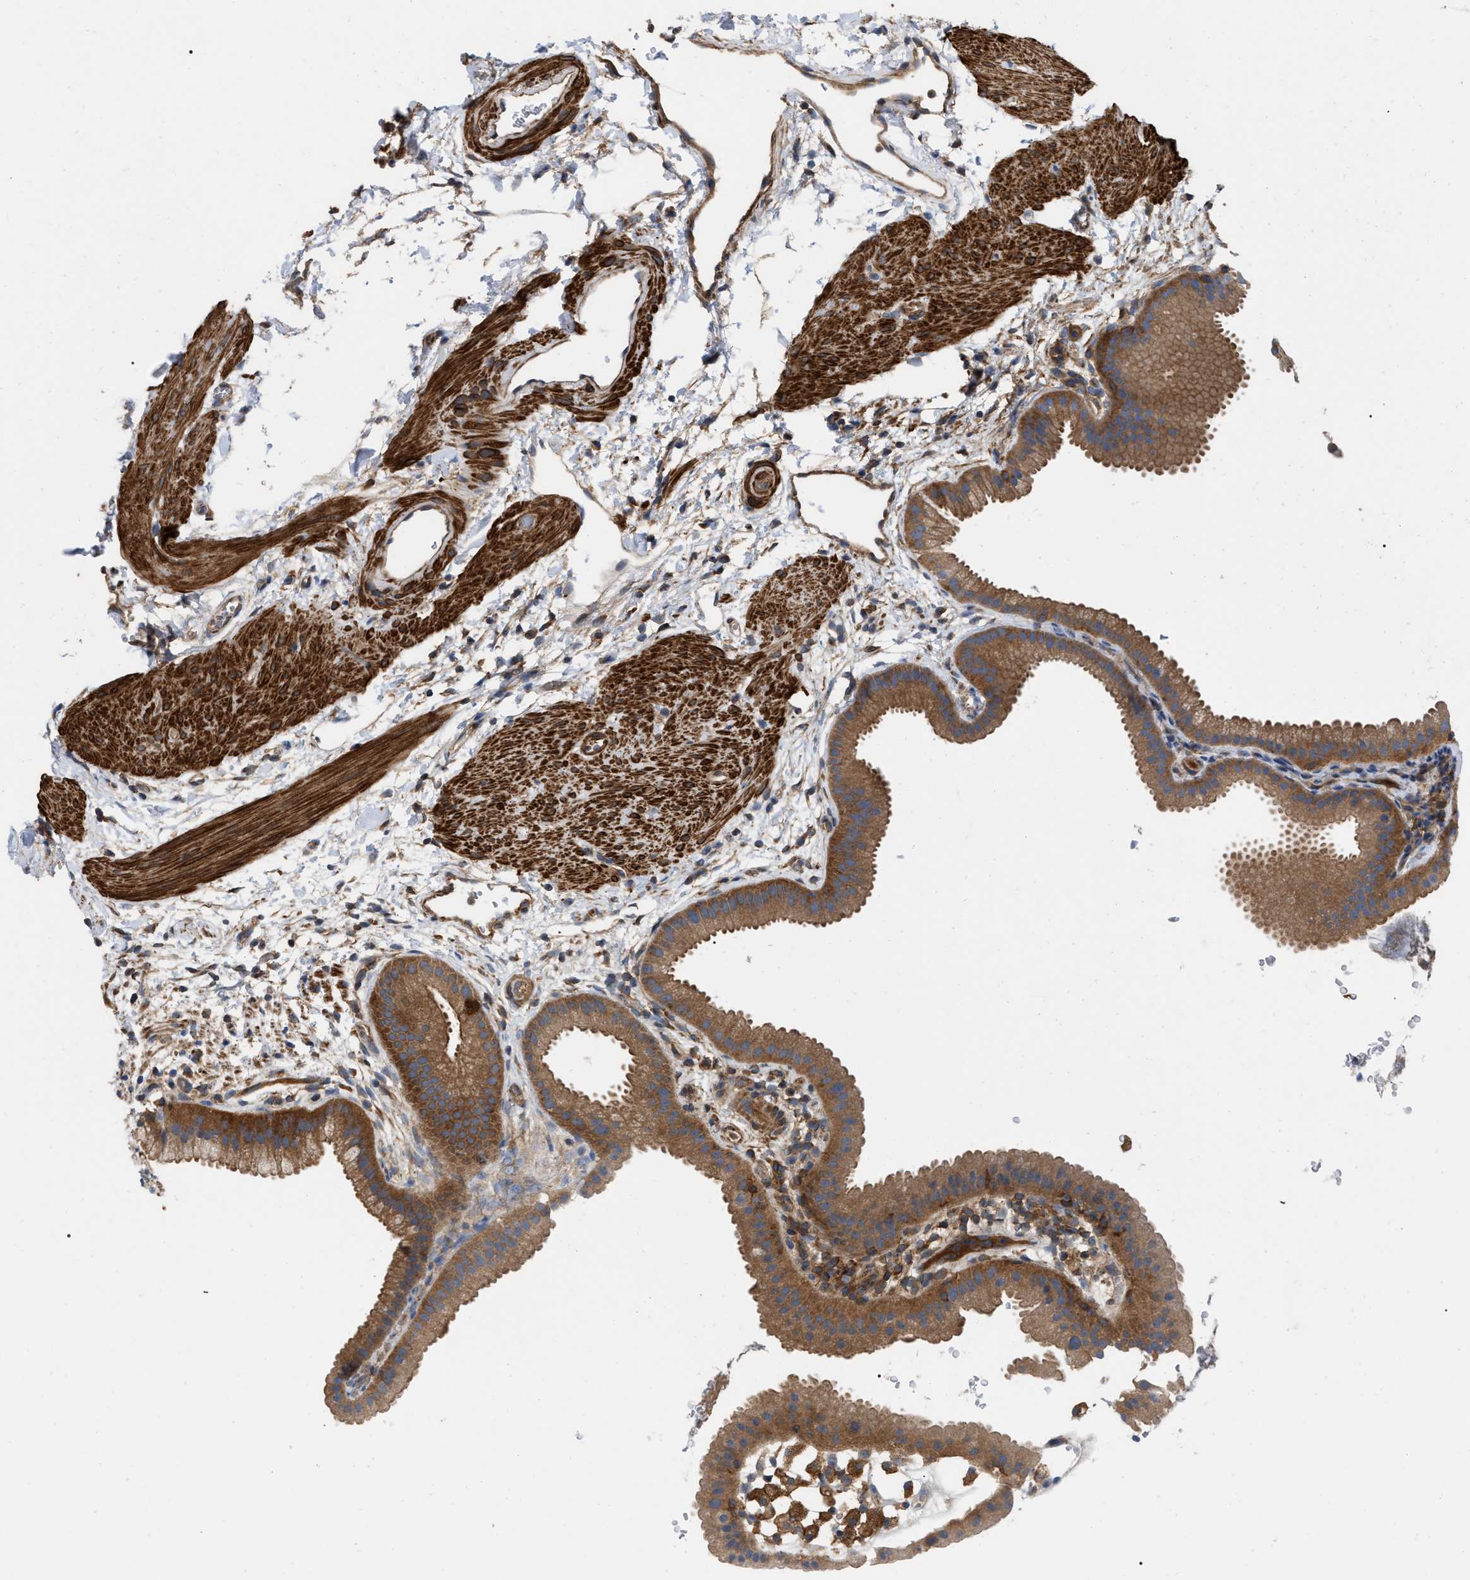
{"staining": {"intensity": "moderate", "quantity": ">75%", "location": "cytoplasmic/membranous"}, "tissue": "gallbladder", "cell_type": "Glandular cells", "image_type": "normal", "snomed": [{"axis": "morphology", "description": "Normal tissue, NOS"}, {"axis": "topography", "description": "Gallbladder"}], "caption": "Glandular cells exhibit medium levels of moderate cytoplasmic/membranous positivity in about >75% of cells in unremarkable human gallbladder.", "gene": "RABEP1", "patient": {"sex": "female", "age": 64}}